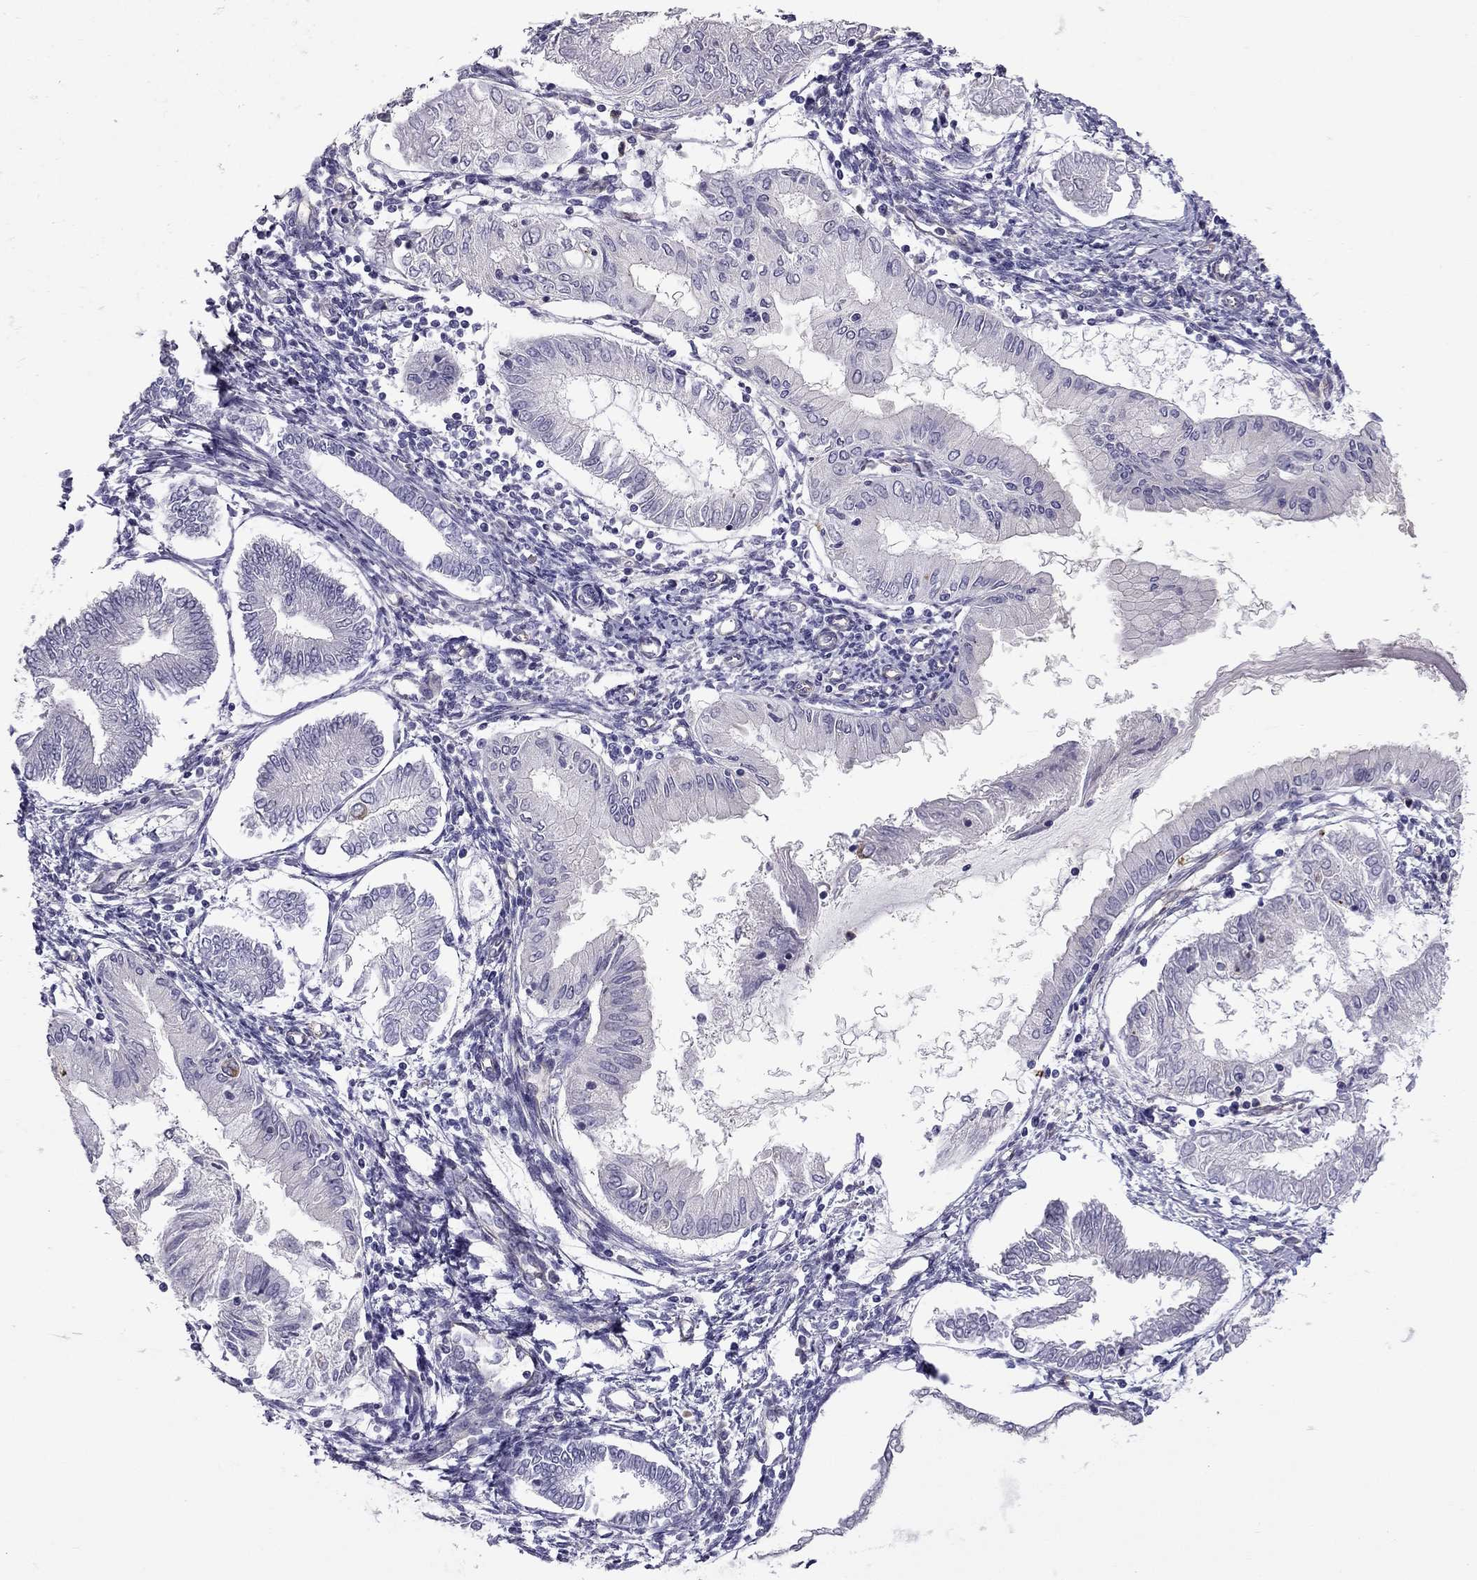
{"staining": {"intensity": "negative", "quantity": "none", "location": "none"}, "tissue": "endometrial cancer", "cell_type": "Tumor cells", "image_type": "cancer", "snomed": [{"axis": "morphology", "description": "Adenocarcinoma, NOS"}, {"axis": "topography", "description": "Endometrium"}], "caption": "Tumor cells show no significant staining in endometrial cancer (adenocarcinoma).", "gene": "STOML3", "patient": {"sex": "female", "age": 68}}